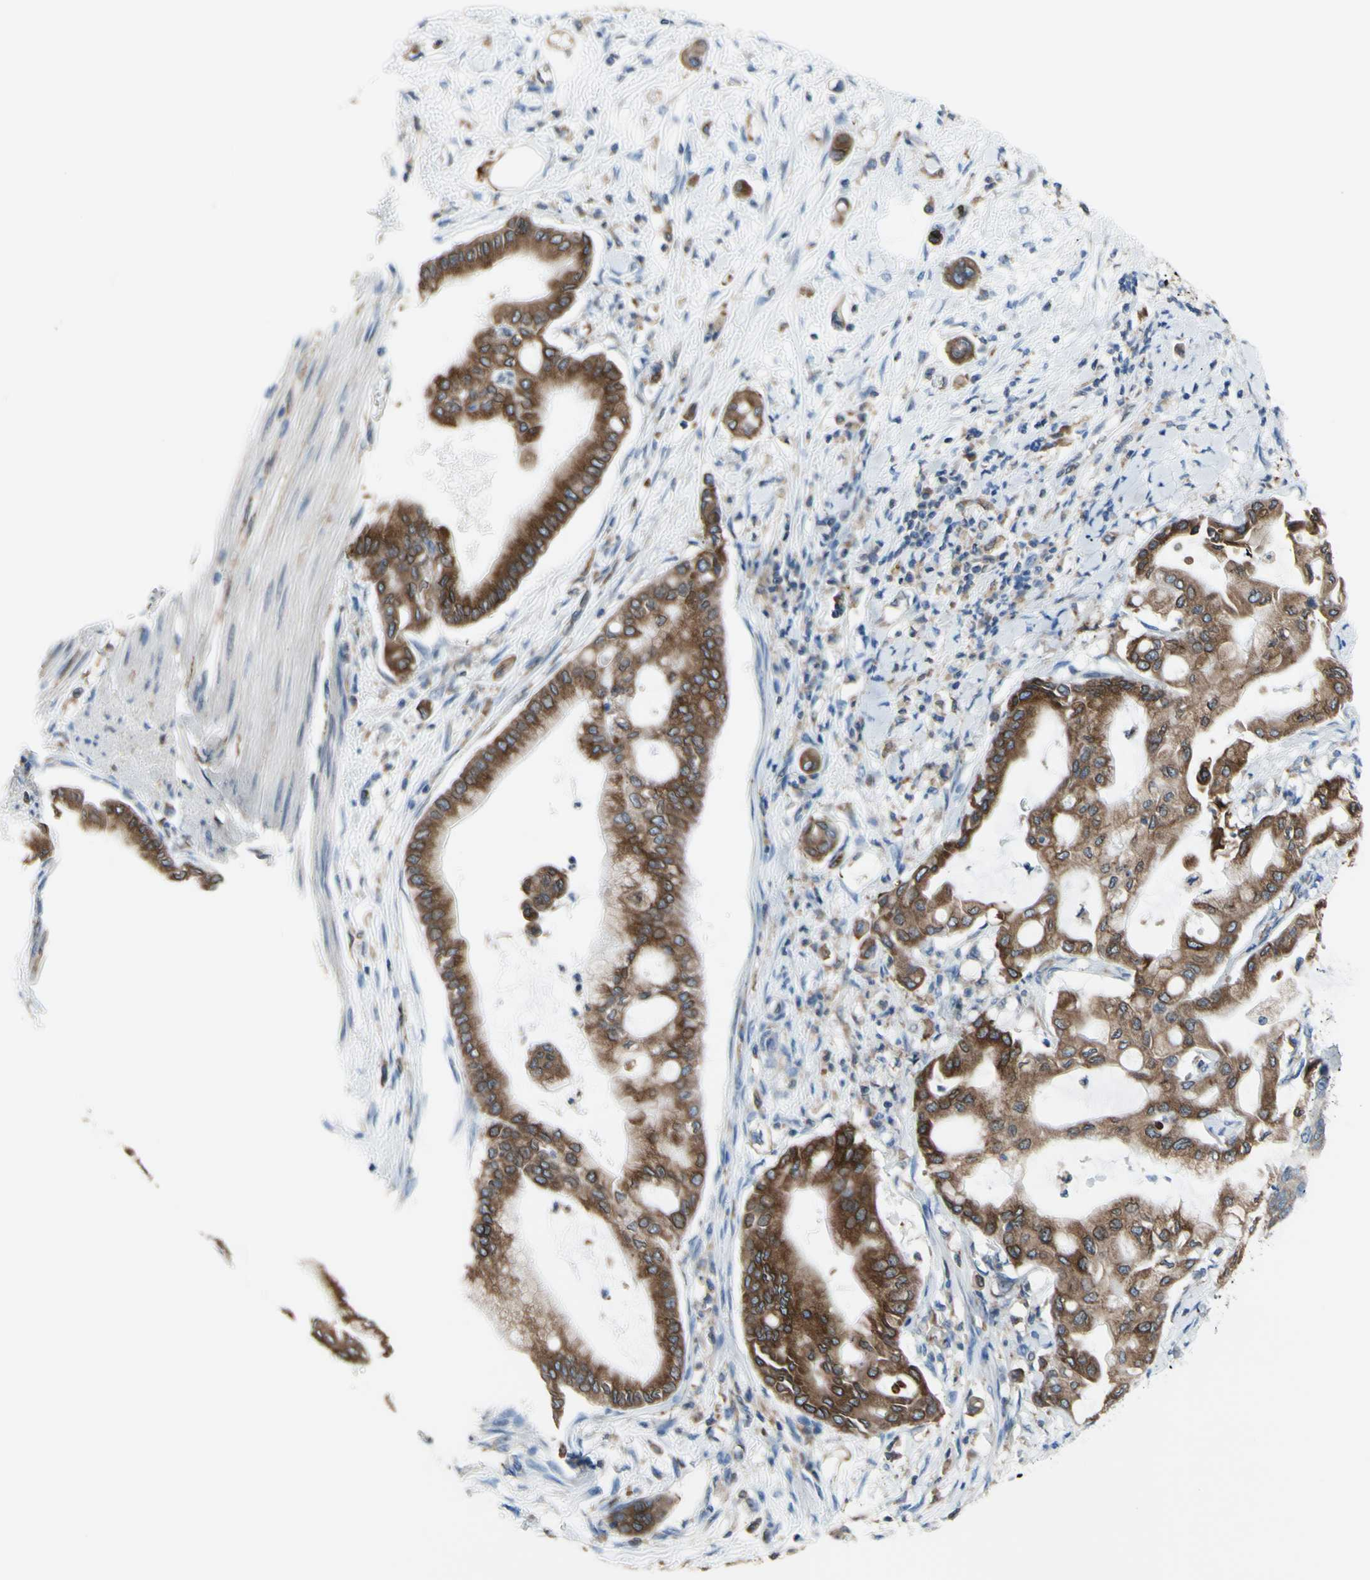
{"staining": {"intensity": "strong", "quantity": ">75%", "location": "cytoplasmic/membranous"}, "tissue": "pancreatic cancer", "cell_type": "Tumor cells", "image_type": "cancer", "snomed": [{"axis": "morphology", "description": "Adenocarcinoma, NOS"}, {"axis": "morphology", "description": "Adenocarcinoma, metastatic, NOS"}, {"axis": "topography", "description": "Lymph node"}, {"axis": "topography", "description": "Pancreas"}, {"axis": "topography", "description": "Duodenum"}], "caption": "Pancreatic cancer stained with IHC reveals strong cytoplasmic/membranous expression in about >75% of tumor cells. (brown staining indicates protein expression, while blue staining denotes nuclei).", "gene": "MGST2", "patient": {"sex": "female", "age": 64}}